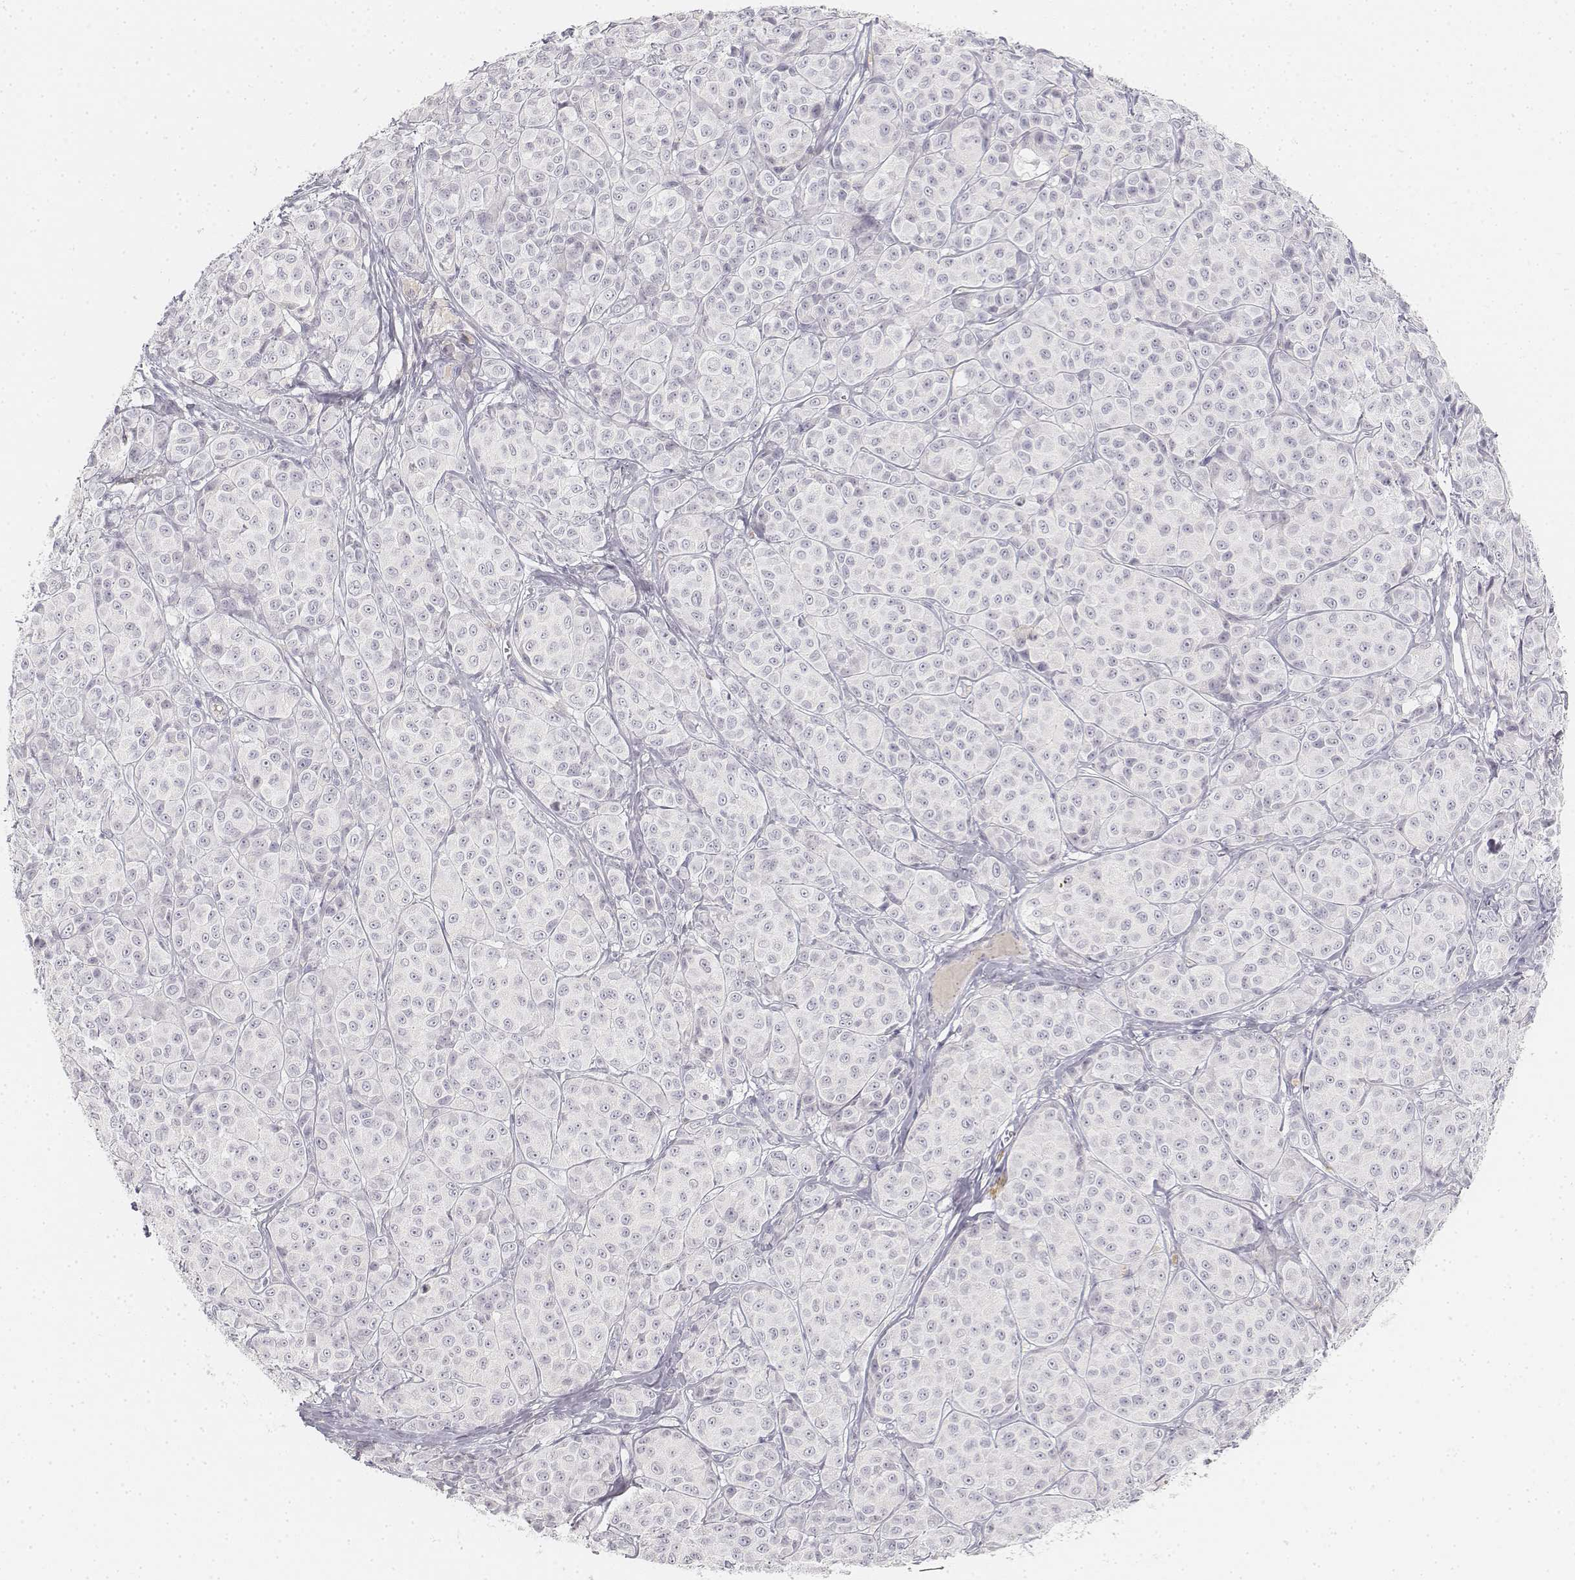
{"staining": {"intensity": "negative", "quantity": "none", "location": "none"}, "tissue": "melanoma", "cell_type": "Tumor cells", "image_type": "cancer", "snomed": [{"axis": "morphology", "description": "Malignant melanoma, NOS"}, {"axis": "topography", "description": "Skin"}], "caption": "A high-resolution image shows IHC staining of melanoma, which reveals no significant positivity in tumor cells.", "gene": "DSG4", "patient": {"sex": "male", "age": 89}}